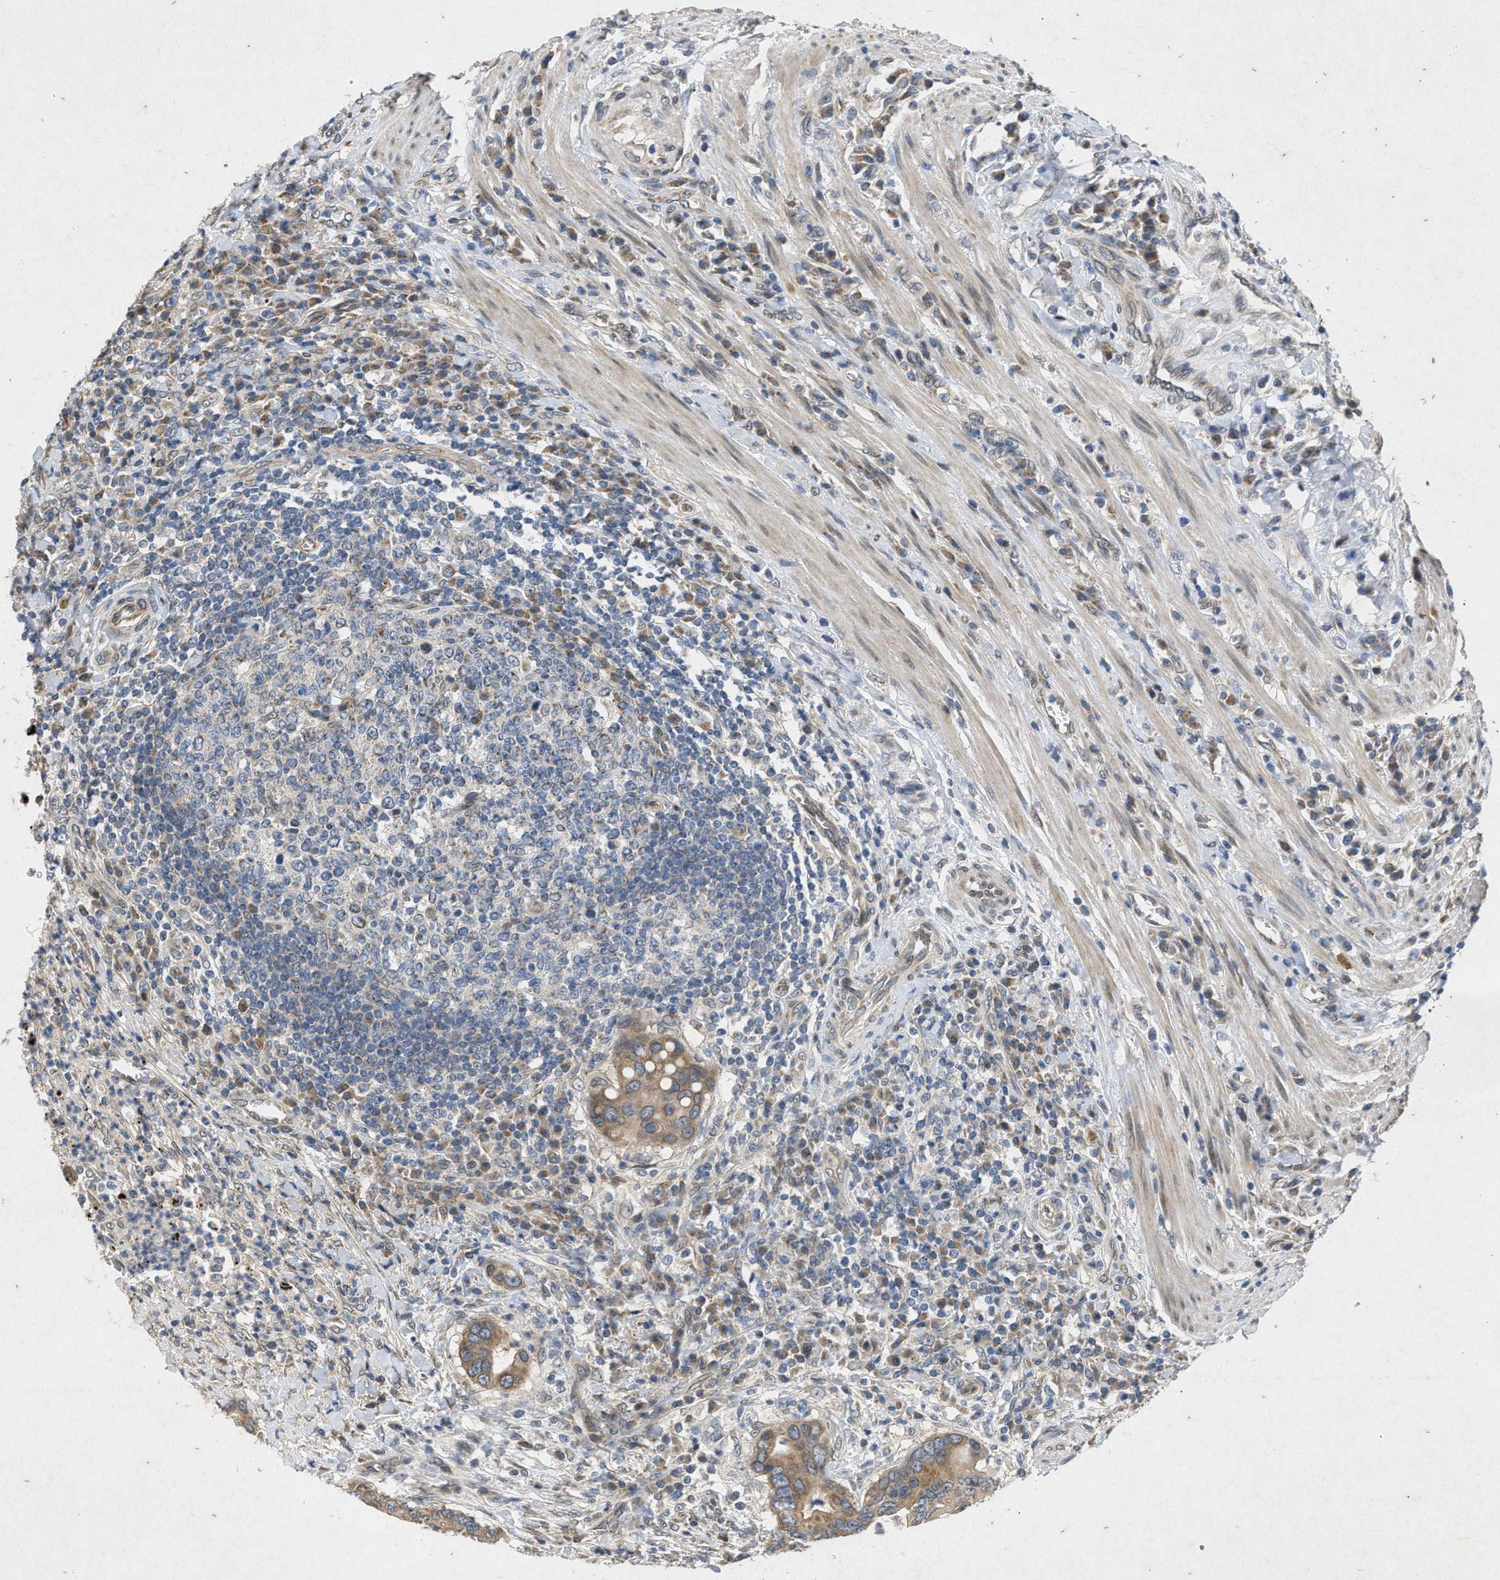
{"staining": {"intensity": "moderate", "quantity": ">75%", "location": "cytoplasmic/membranous"}, "tissue": "colorectal cancer", "cell_type": "Tumor cells", "image_type": "cancer", "snomed": [{"axis": "morphology", "description": "Inflammation, NOS"}, {"axis": "morphology", "description": "Adenocarcinoma, NOS"}, {"axis": "topography", "description": "Colon"}], "caption": "Immunohistochemistry micrograph of neoplastic tissue: human colorectal cancer (adenocarcinoma) stained using immunohistochemistry (IHC) shows medium levels of moderate protein expression localized specifically in the cytoplasmic/membranous of tumor cells, appearing as a cytoplasmic/membranous brown color.", "gene": "PRKG2", "patient": {"sex": "male", "age": 72}}